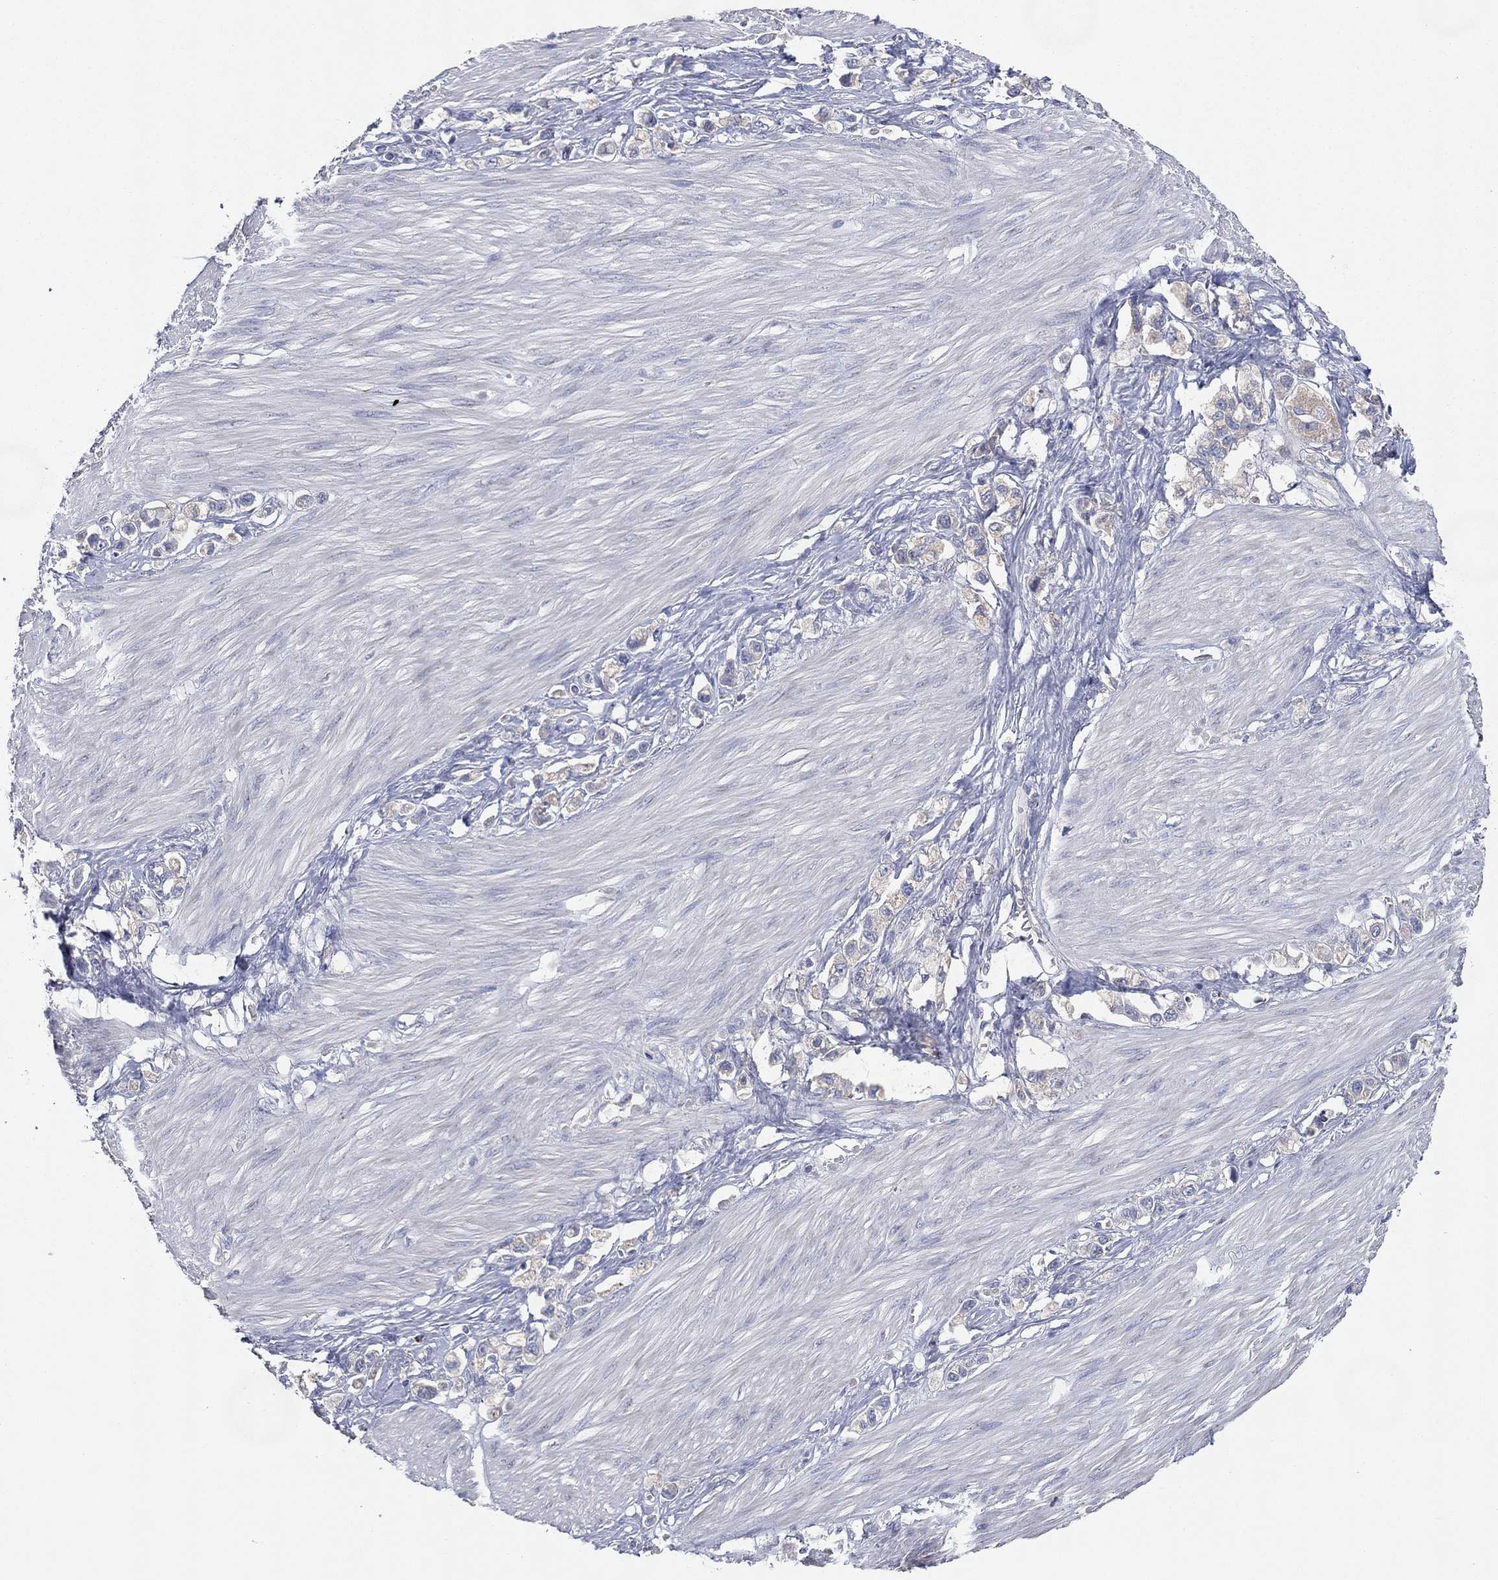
{"staining": {"intensity": "negative", "quantity": "none", "location": "none"}, "tissue": "stomach cancer", "cell_type": "Tumor cells", "image_type": "cancer", "snomed": [{"axis": "morphology", "description": "Normal tissue, NOS"}, {"axis": "morphology", "description": "Adenocarcinoma, NOS"}, {"axis": "morphology", "description": "Adenocarcinoma, High grade"}, {"axis": "topography", "description": "Stomach, upper"}, {"axis": "topography", "description": "Stomach"}], "caption": "The immunohistochemistry (IHC) histopathology image has no significant expression in tumor cells of stomach adenocarcinoma tissue. Nuclei are stained in blue.", "gene": "ATP8A2", "patient": {"sex": "female", "age": 65}}